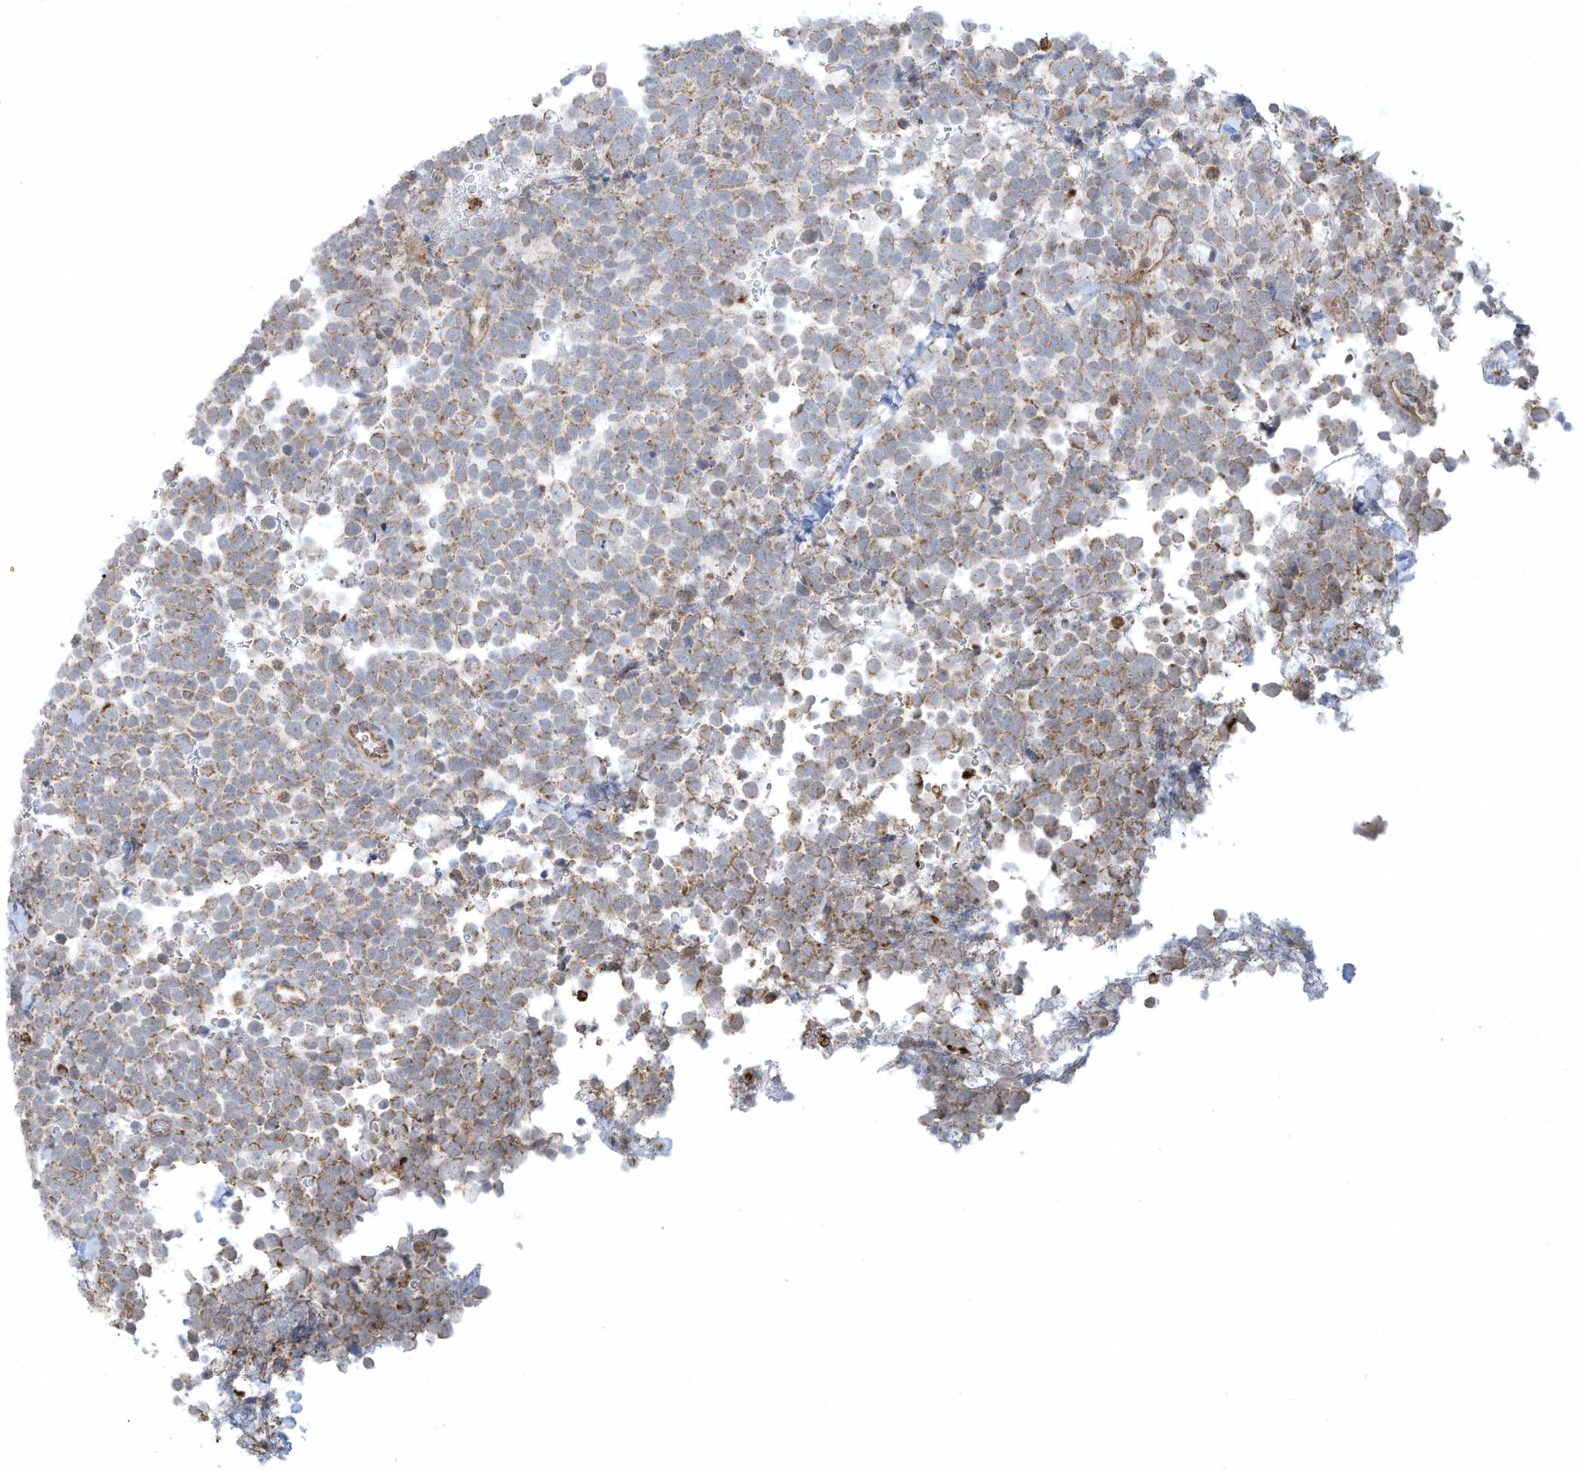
{"staining": {"intensity": "moderate", "quantity": "25%-75%", "location": "cytoplasmic/membranous"}, "tissue": "urothelial cancer", "cell_type": "Tumor cells", "image_type": "cancer", "snomed": [{"axis": "morphology", "description": "Urothelial carcinoma, High grade"}, {"axis": "topography", "description": "Urinary bladder"}], "caption": "A brown stain shows moderate cytoplasmic/membranous expression of a protein in urothelial cancer tumor cells.", "gene": "CHRNA4", "patient": {"sex": "female", "age": 82}}